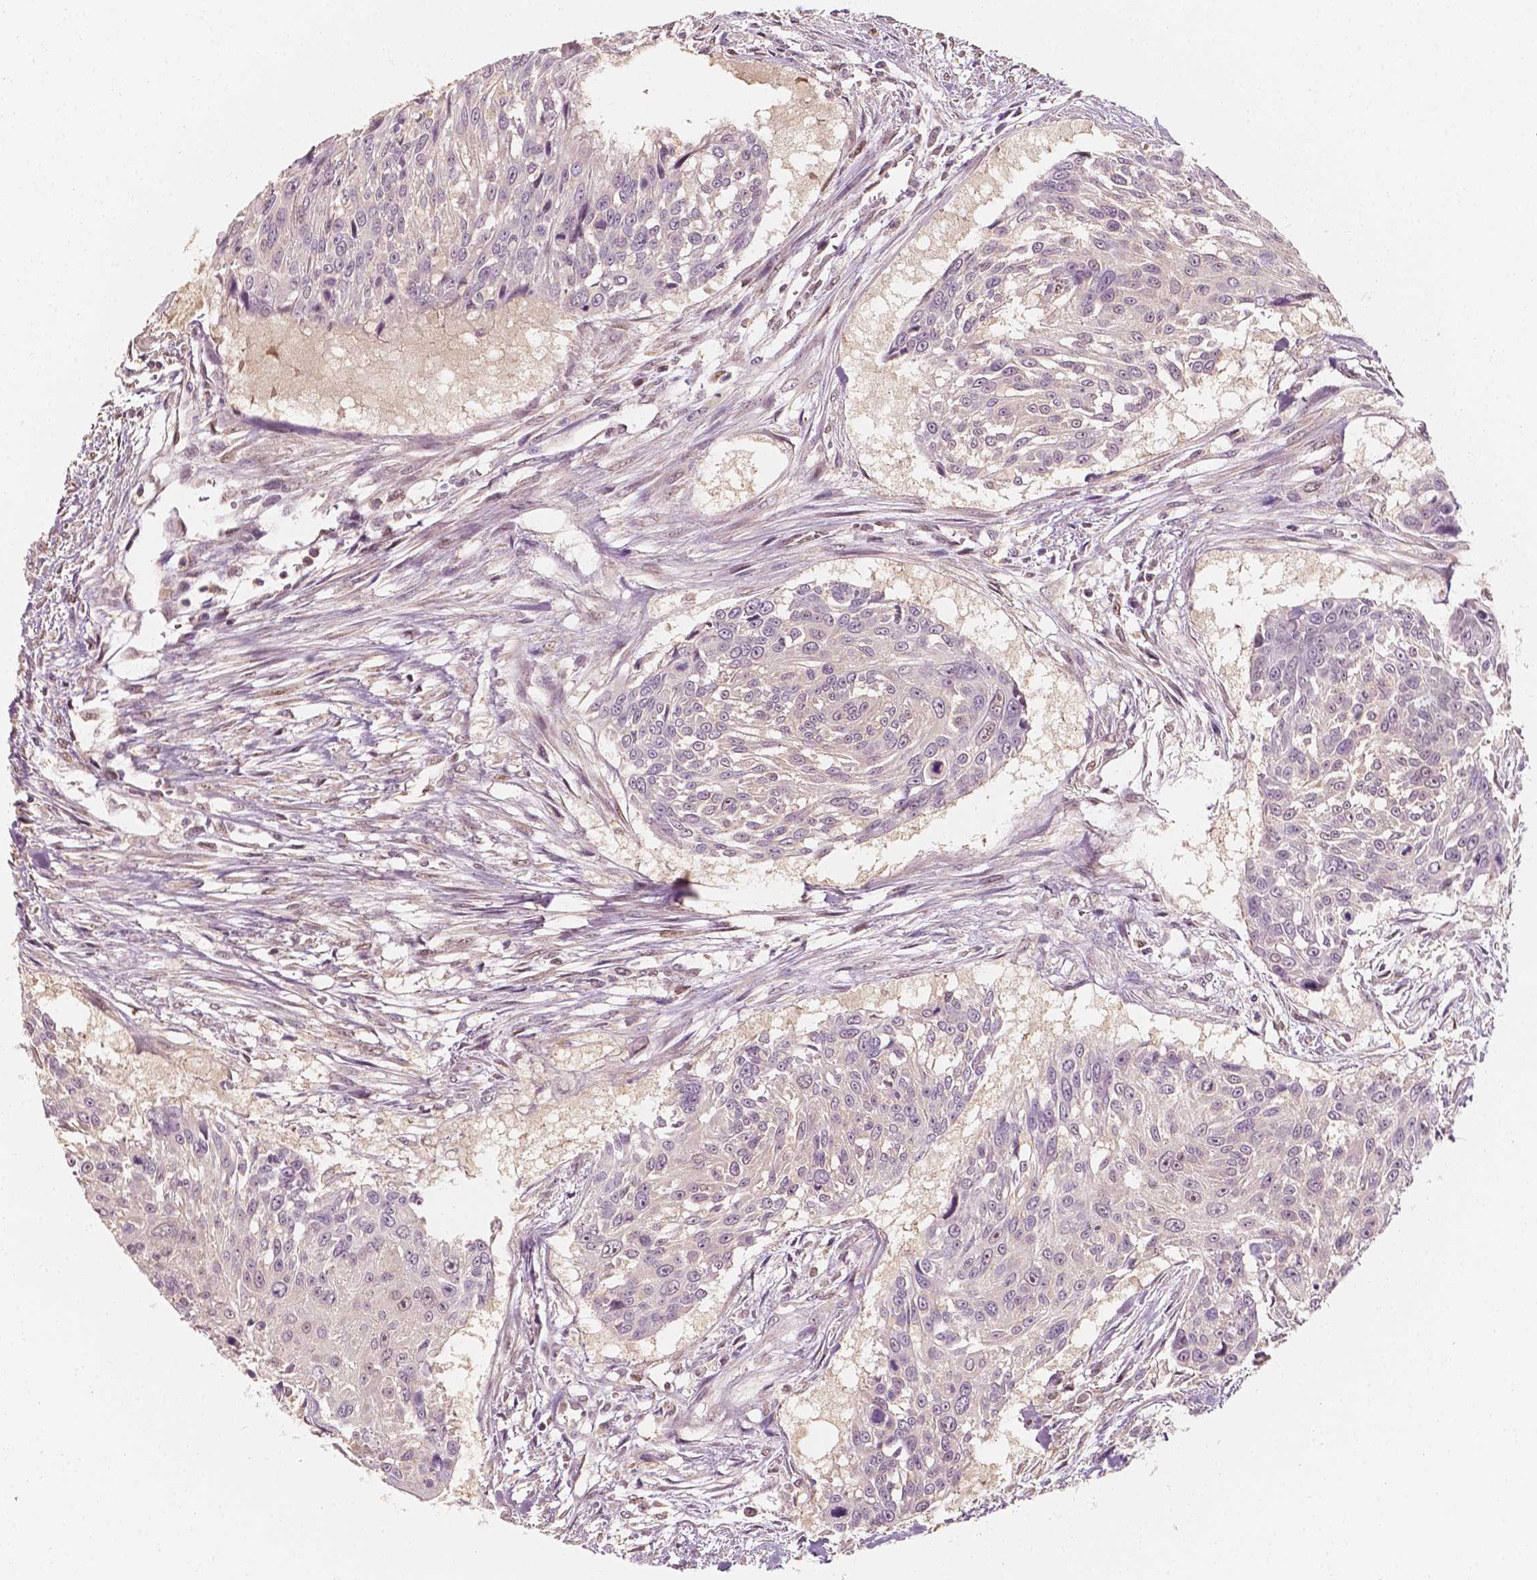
{"staining": {"intensity": "negative", "quantity": "none", "location": "none"}, "tissue": "urothelial cancer", "cell_type": "Tumor cells", "image_type": "cancer", "snomed": [{"axis": "morphology", "description": "Urothelial carcinoma, NOS"}, {"axis": "topography", "description": "Urinary bladder"}], "caption": "Tumor cells show no significant protein positivity in urothelial cancer. The staining is performed using DAB (3,3'-diaminobenzidine) brown chromogen with nuclei counter-stained in using hematoxylin.", "gene": "TBC1D17", "patient": {"sex": "male", "age": 55}}